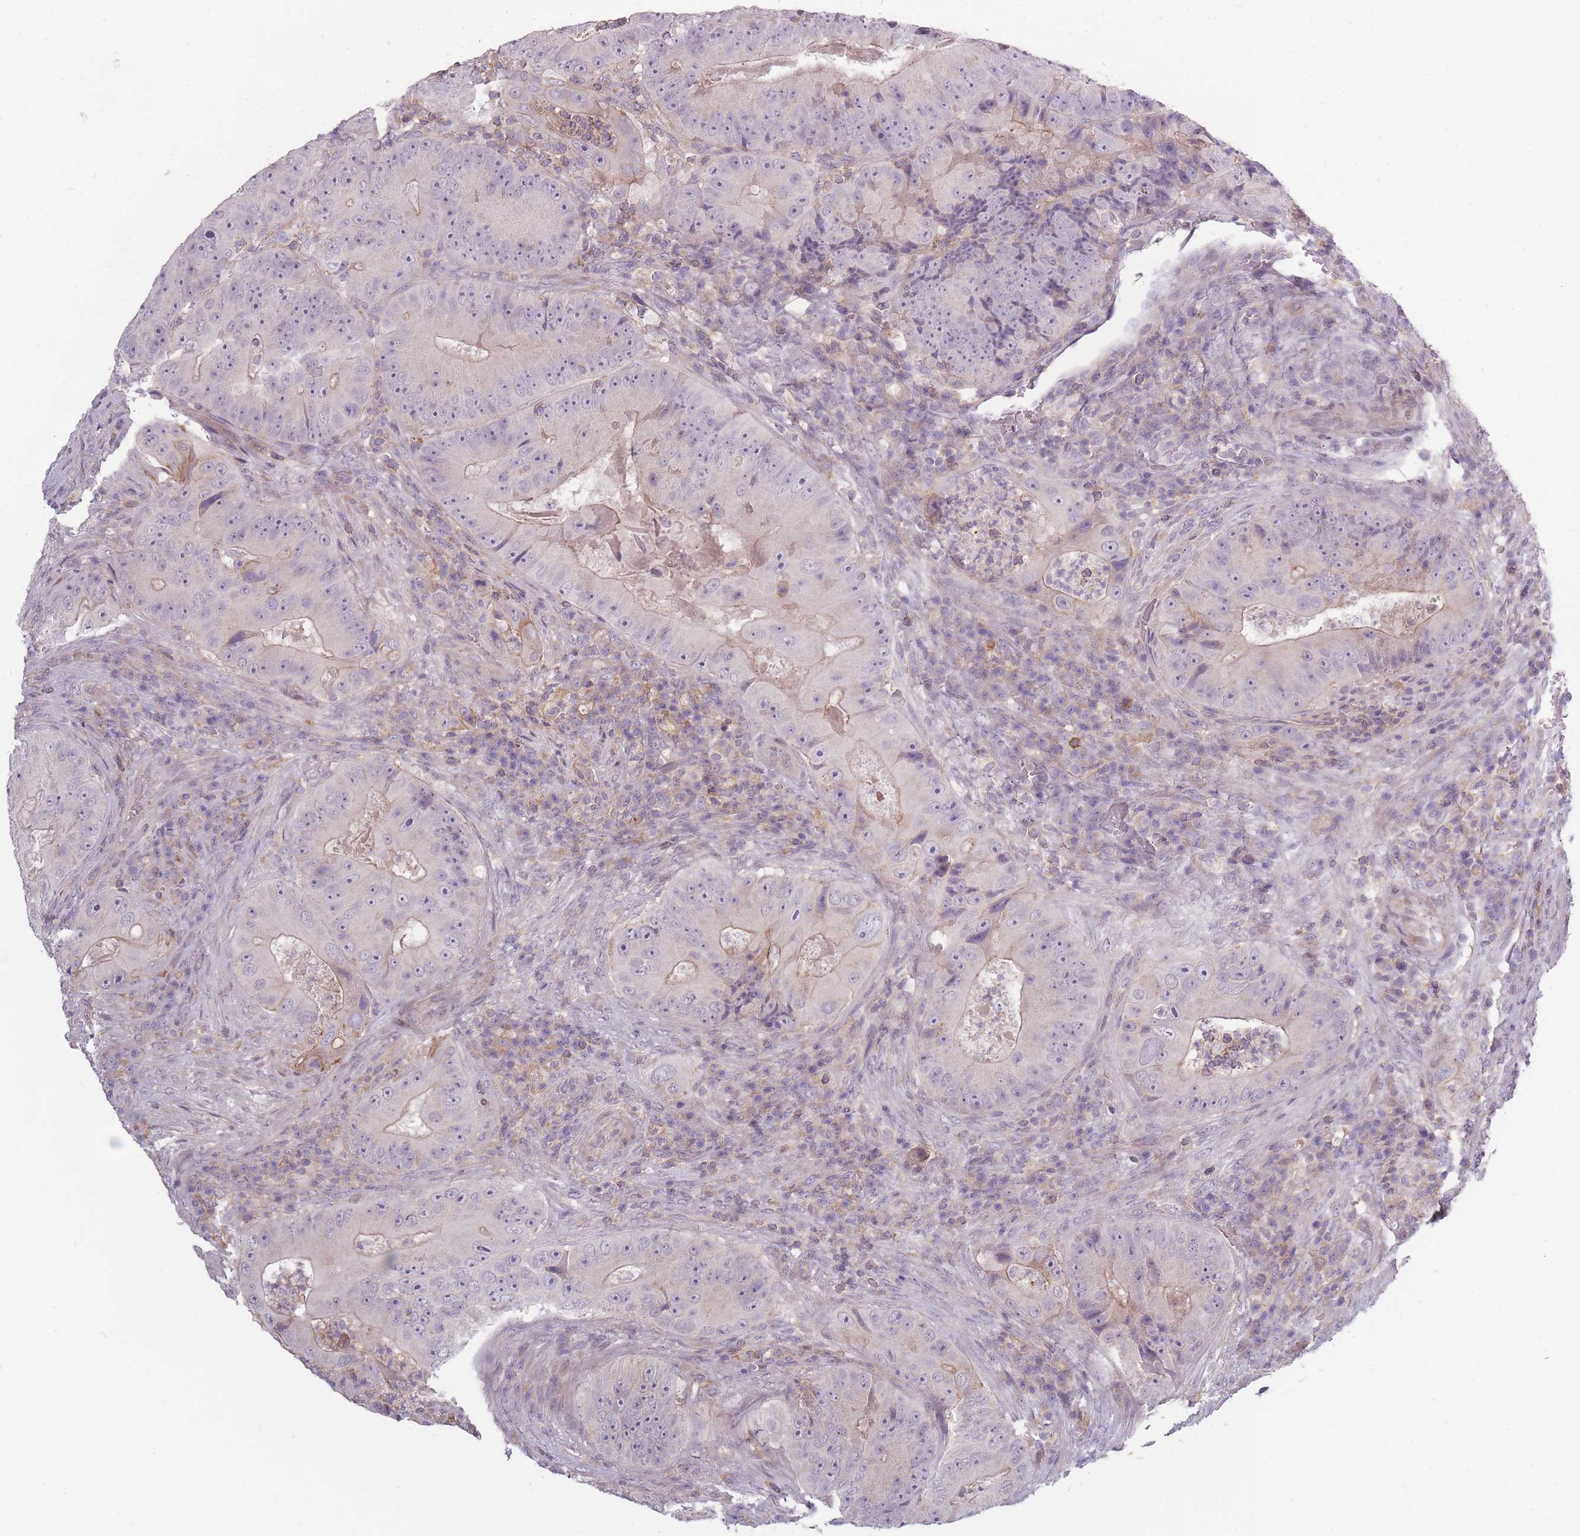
{"staining": {"intensity": "weak", "quantity": "<25%", "location": "cytoplasmic/membranous"}, "tissue": "colorectal cancer", "cell_type": "Tumor cells", "image_type": "cancer", "snomed": [{"axis": "morphology", "description": "Adenocarcinoma, NOS"}, {"axis": "topography", "description": "Colon"}], "caption": "Image shows no protein staining in tumor cells of colorectal adenocarcinoma tissue.", "gene": "TET3", "patient": {"sex": "female", "age": 86}}